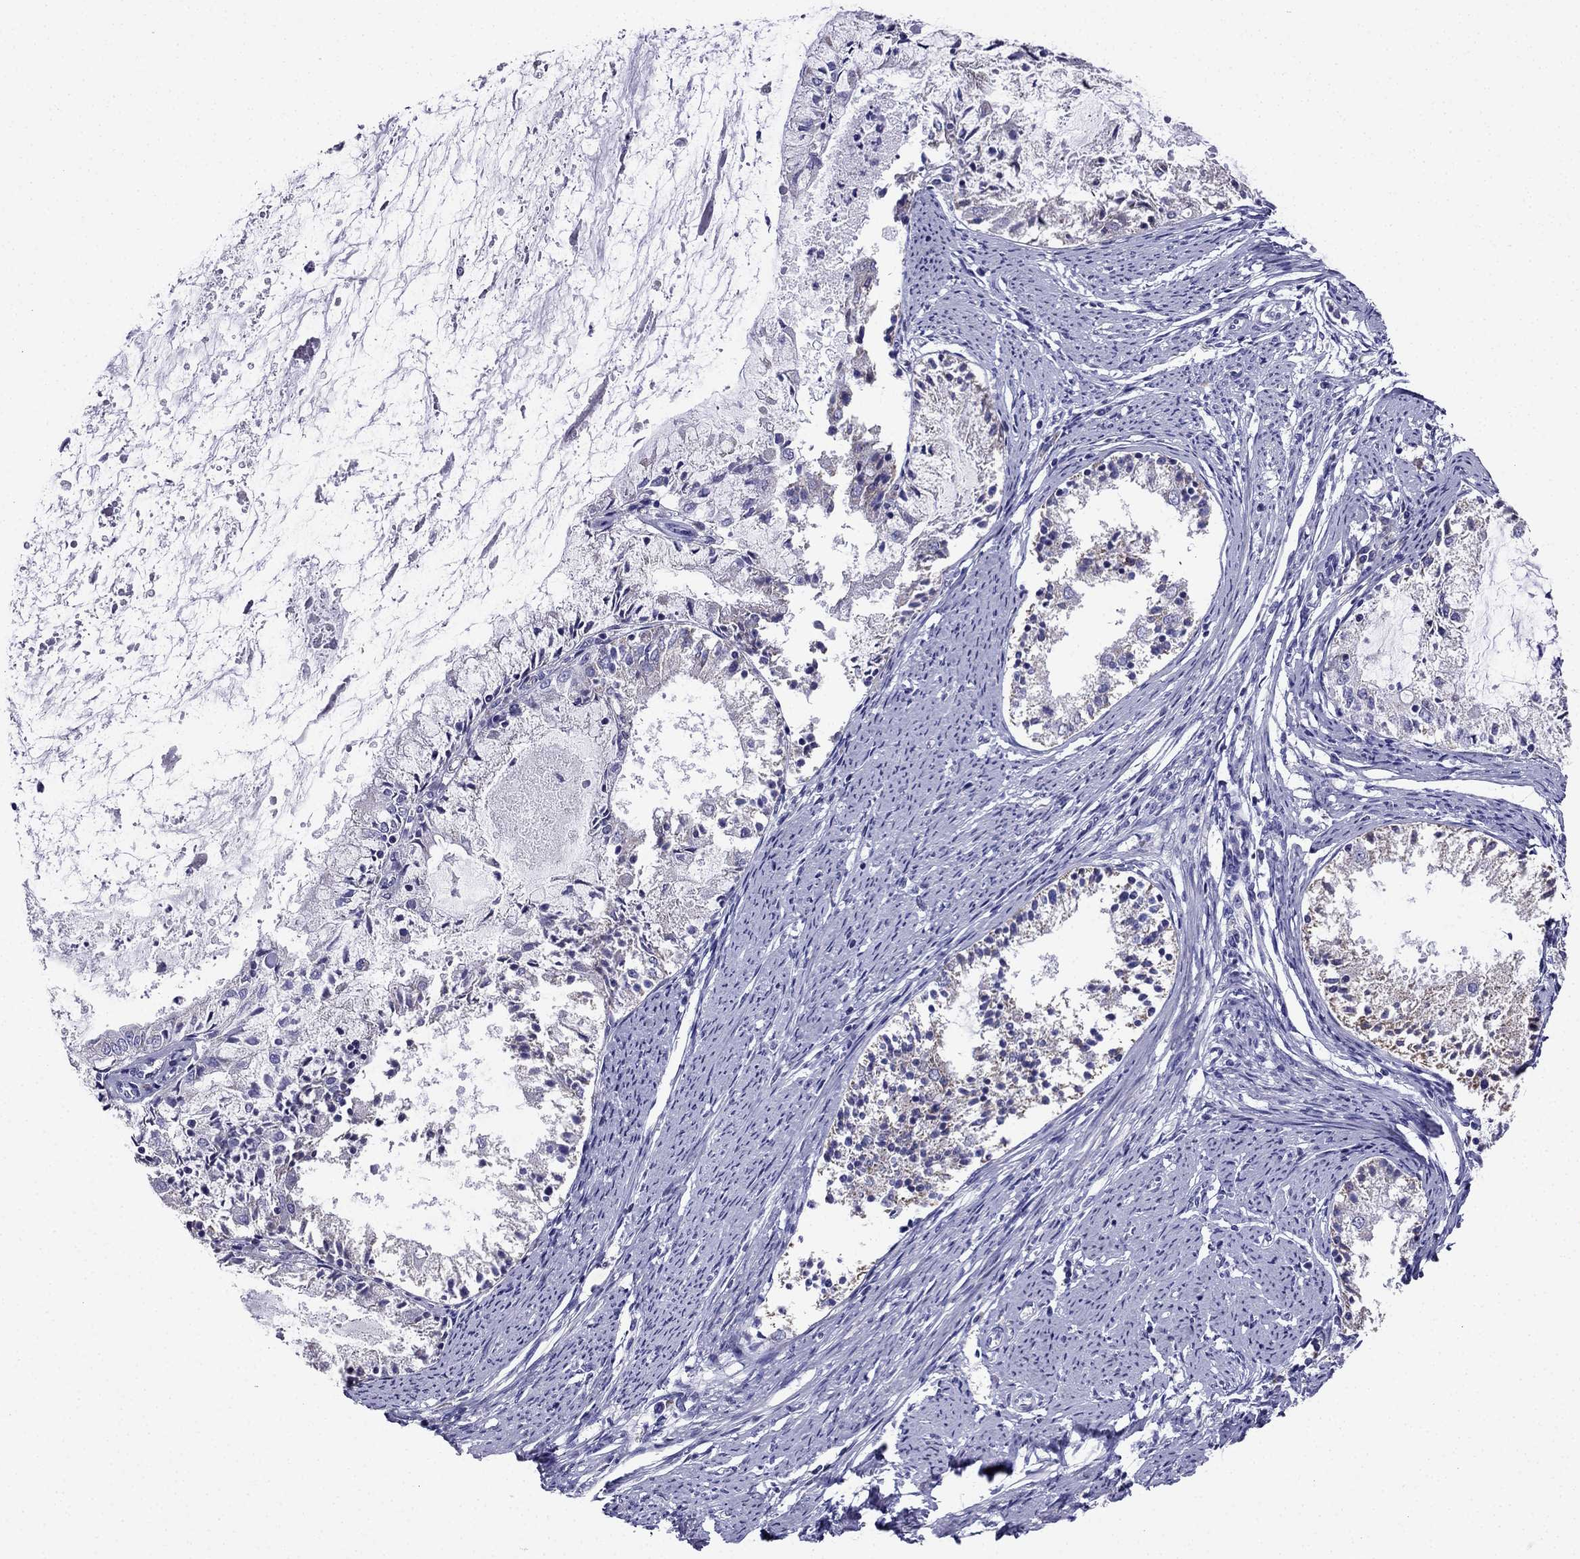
{"staining": {"intensity": "negative", "quantity": "none", "location": "none"}, "tissue": "endometrial cancer", "cell_type": "Tumor cells", "image_type": "cancer", "snomed": [{"axis": "morphology", "description": "Adenocarcinoma, NOS"}, {"axis": "topography", "description": "Endometrium"}], "caption": "Immunohistochemistry photomicrograph of neoplastic tissue: adenocarcinoma (endometrial) stained with DAB shows no significant protein staining in tumor cells. The staining is performed using DAB brown chromogen with nuclei counter-stained in using hematoxylin.", "gene": "KIF5A", "patient": {"sex": "female", "age": 57}}